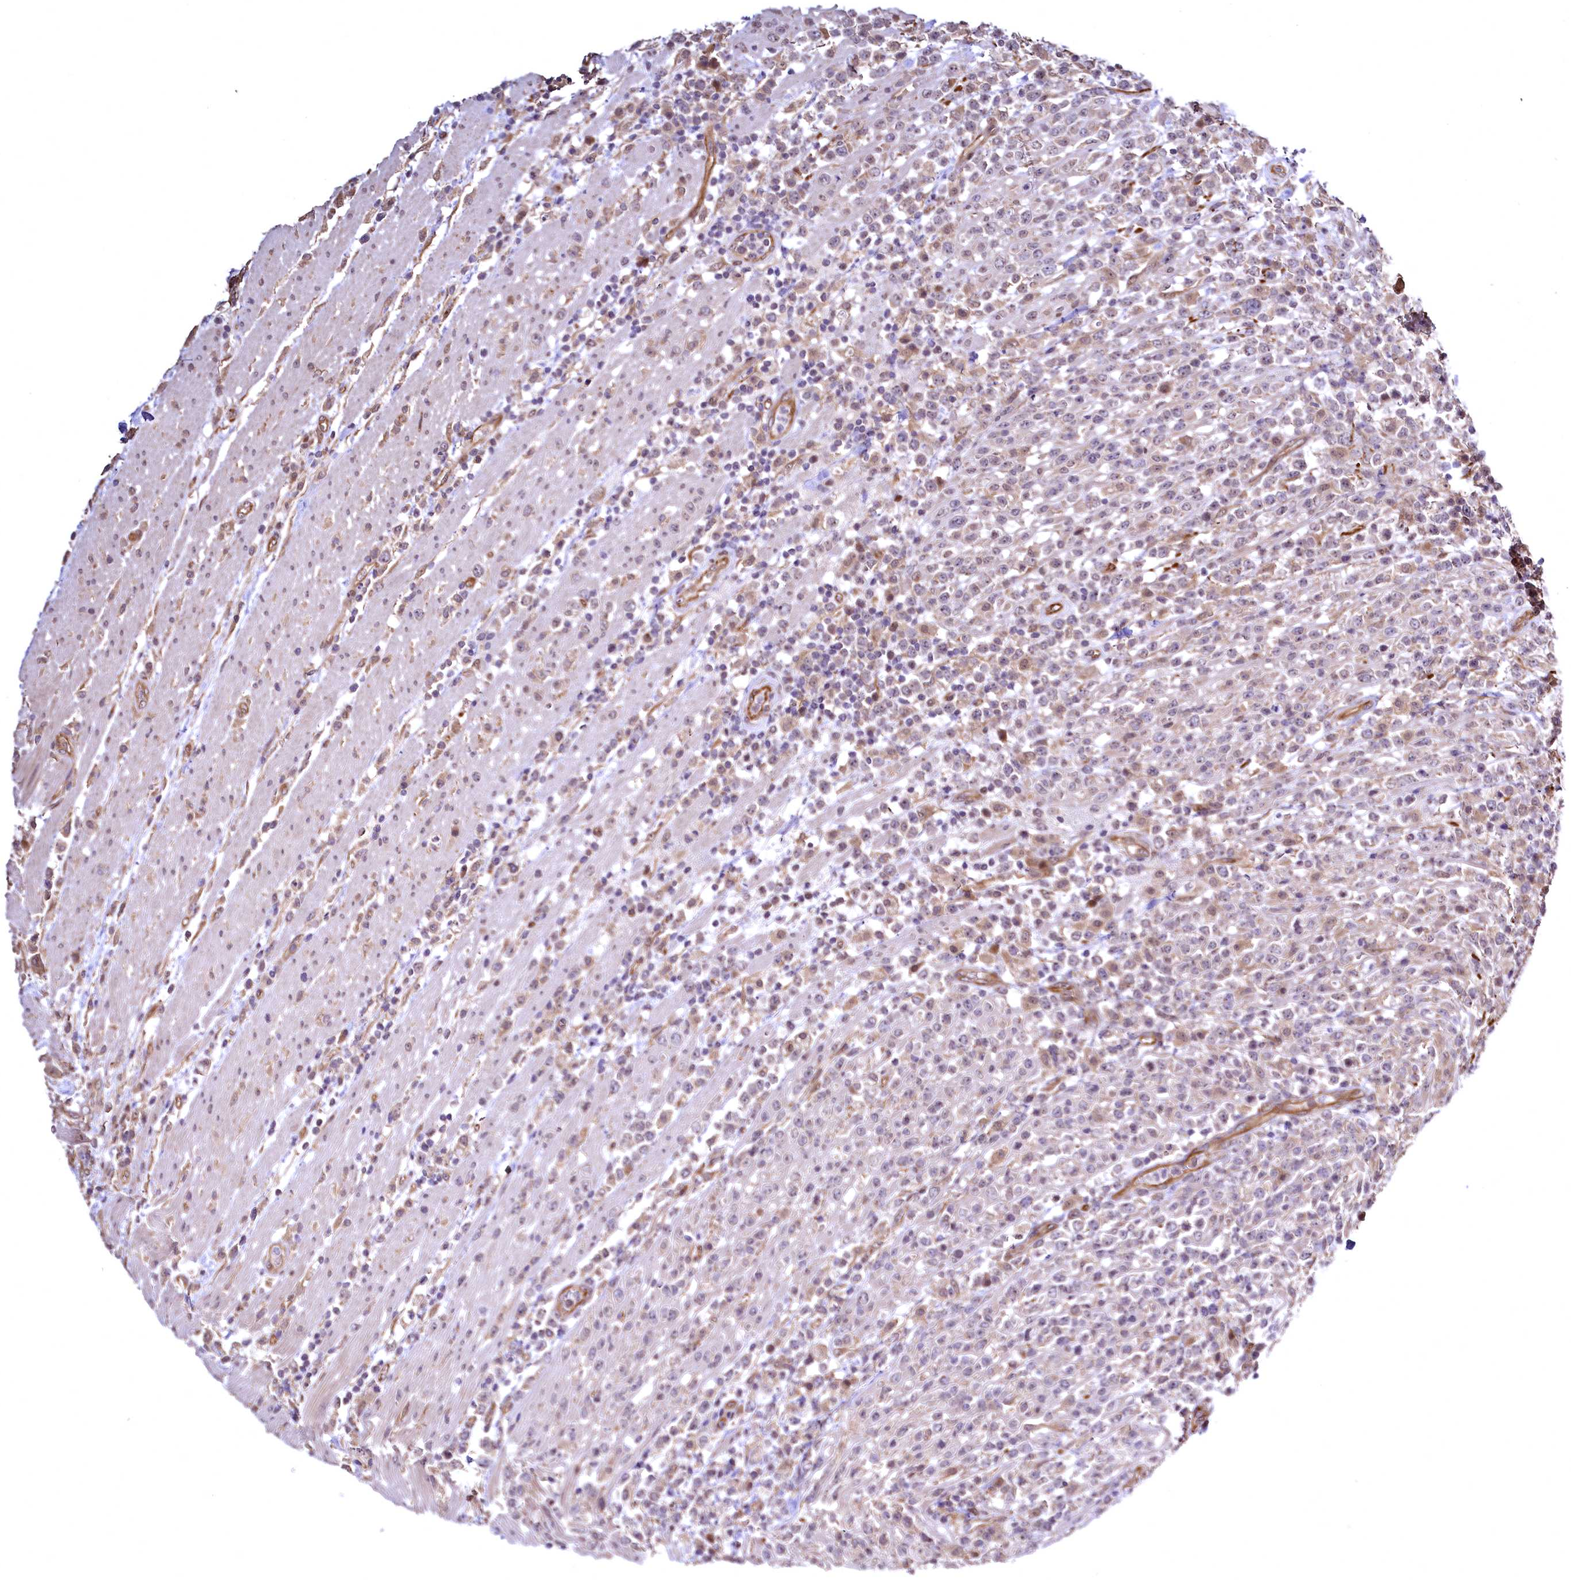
{"staining": {"intensity": "weak", "quantity": "<25%", "location": "cytoplasmic/membranous"}, "tissue": "lymphoma", "cell_type": "Tumor cells", "image_type": "cancer", "snomed": [{"axis": "morphology", "description": "Malignant lymphoma, non-Hodgkin's type, High grade"}, {"axis": "topography", "description": "Colon"}], "caption": "There is no significant staining in tumor cells of malignant lymphoma, non-Hodgkin's type (high-grade). The staining is performed using DAB brown chromogen with nuclei counter-stained in using hematoxylin.", "gene": "TBCEL", "patient": {"sex": "female", "age": 53}}